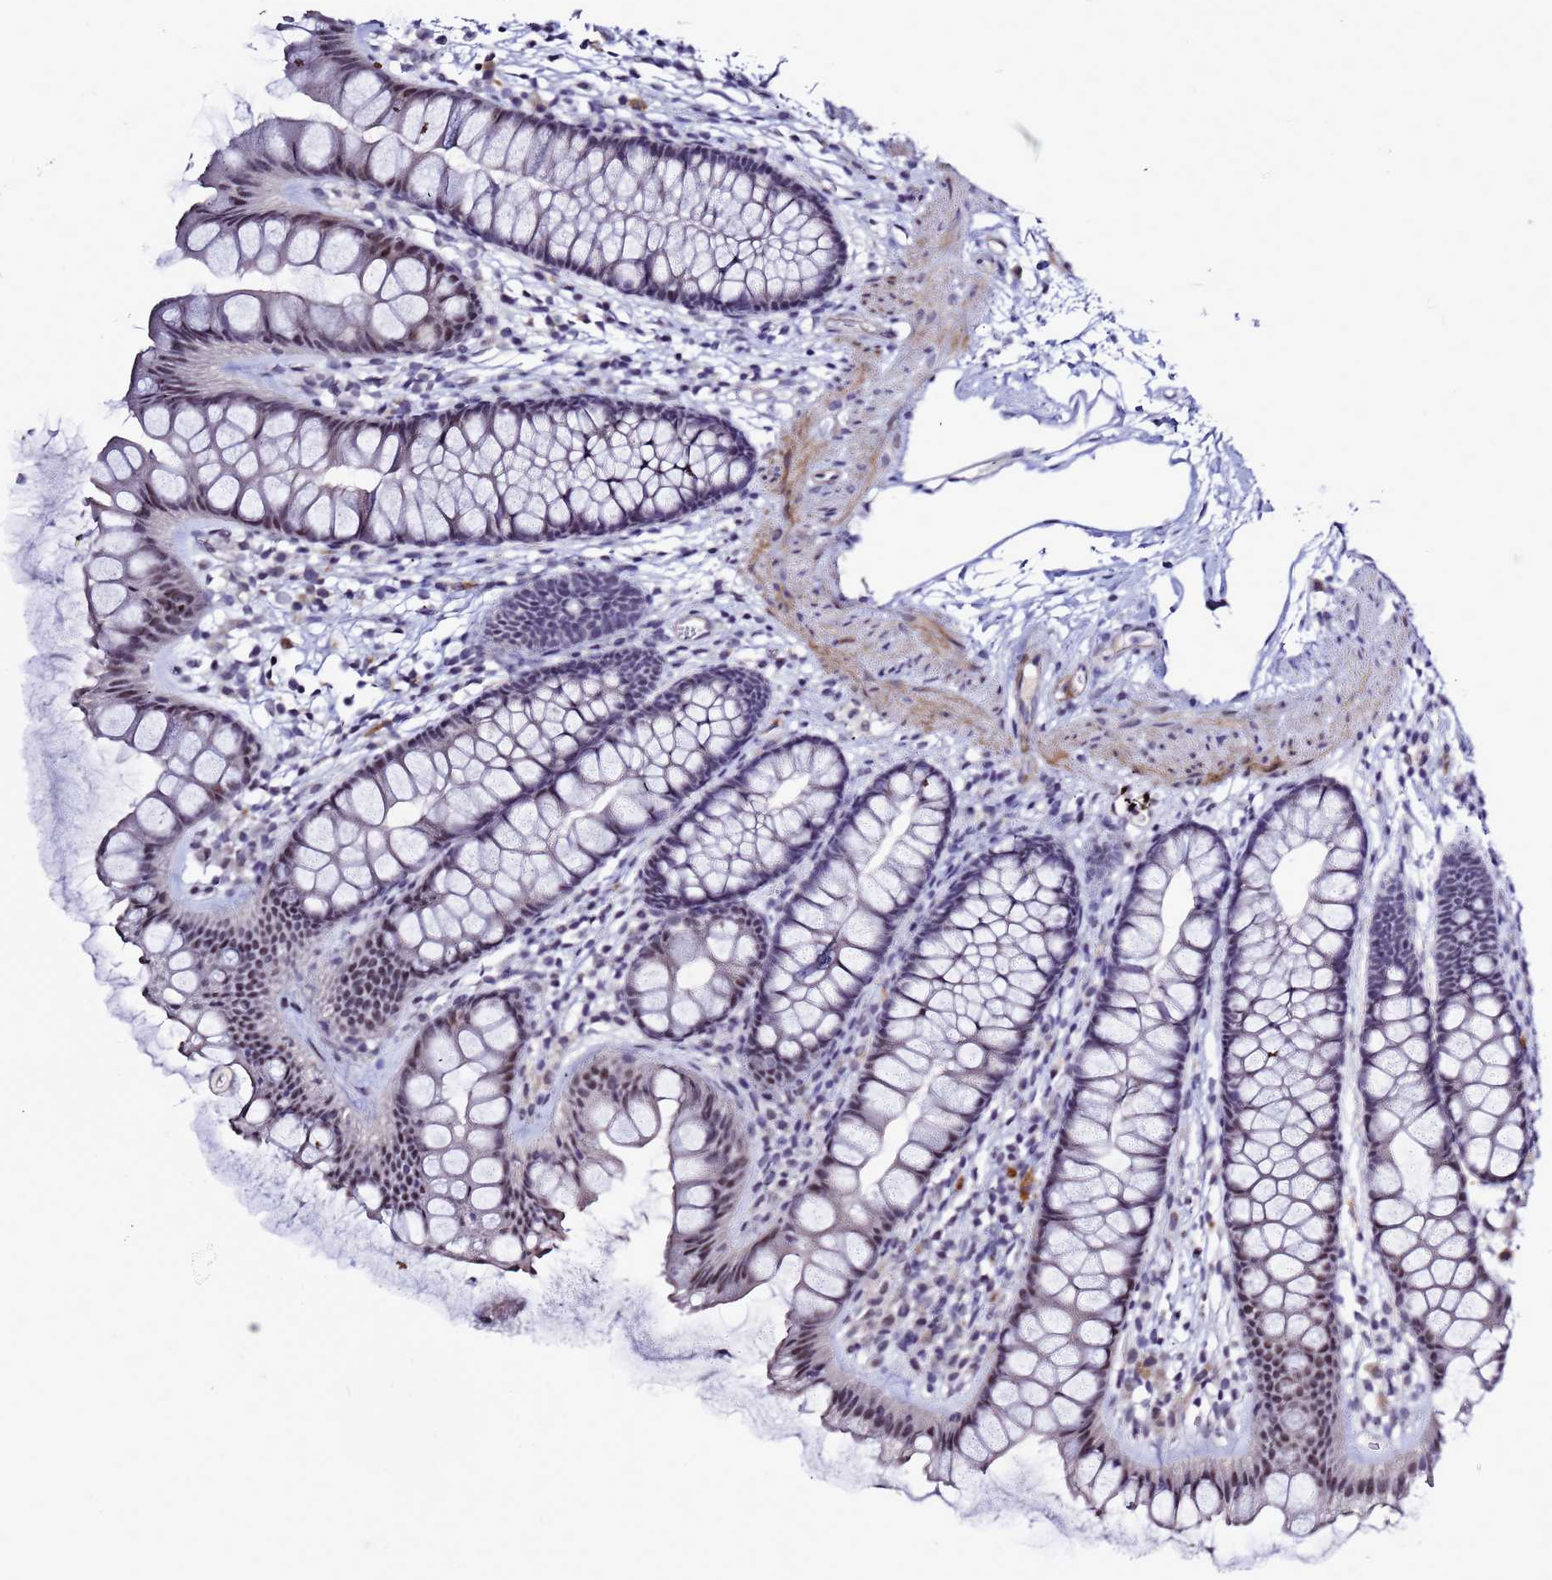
{"staining": {"intensity": "negative", "quantity": "none", "location": "none"}, "tissue": "colon", "cell_type": "Endothelial cells", "image_type": "normal", "snomed": [{"axis": "morphology", "description": "Normal tissue, NOS"}, {"axis": "topography", "description": "Colon"}], "caption": "Human colon stained for a protein using immunohistochemistry shows no positivity in endothelial cells.", "gene": "CXorf65", "patient": {"sex": "female", "age": 62}}